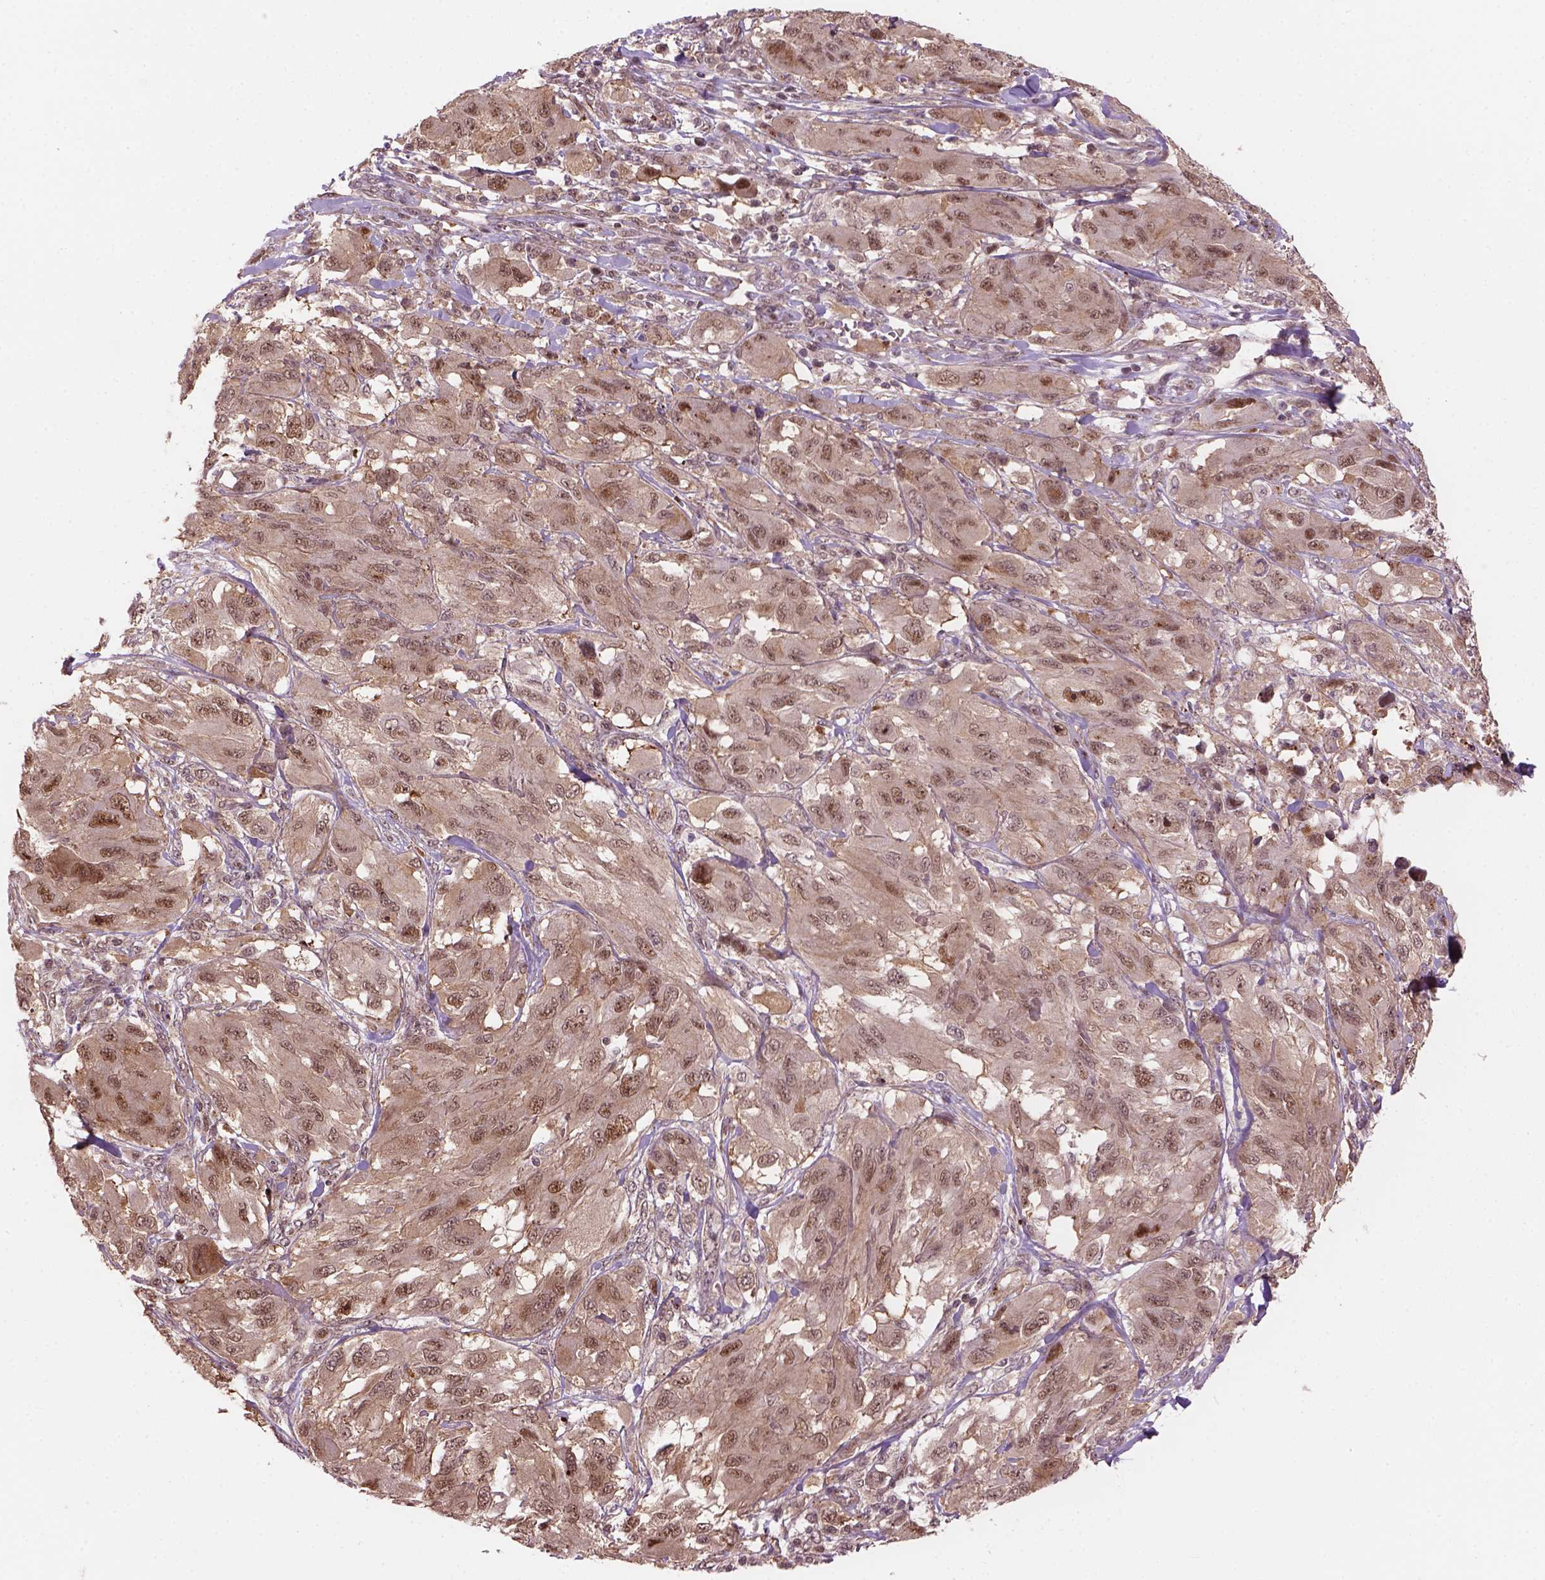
{"staining": {"intensity": "moderate", "quantity": "<25%", "location": "cytoplasmic/membranous,nuclear"}, "tissue": "melanoma", "cell_type": "Tumor cells", "image_type": "cancer", "snomed": [{"axis": "morphology", "description": "Malignant melanoma, NOS"}, {"axis": "topography", "description": "Skin"}], "caption": "Malignant melanoma stained with DAB (3,3'-diaminobenzidine) IHC exhibits low levels of moderate cytoplasmic/membranous and nuclear staining in about <25% of tumor cells. (brown staining indicates protein expression, while blue staining denotes nuclei).", "gene": "PSMD11", "patient": {"sex": "female", "age": 91}}